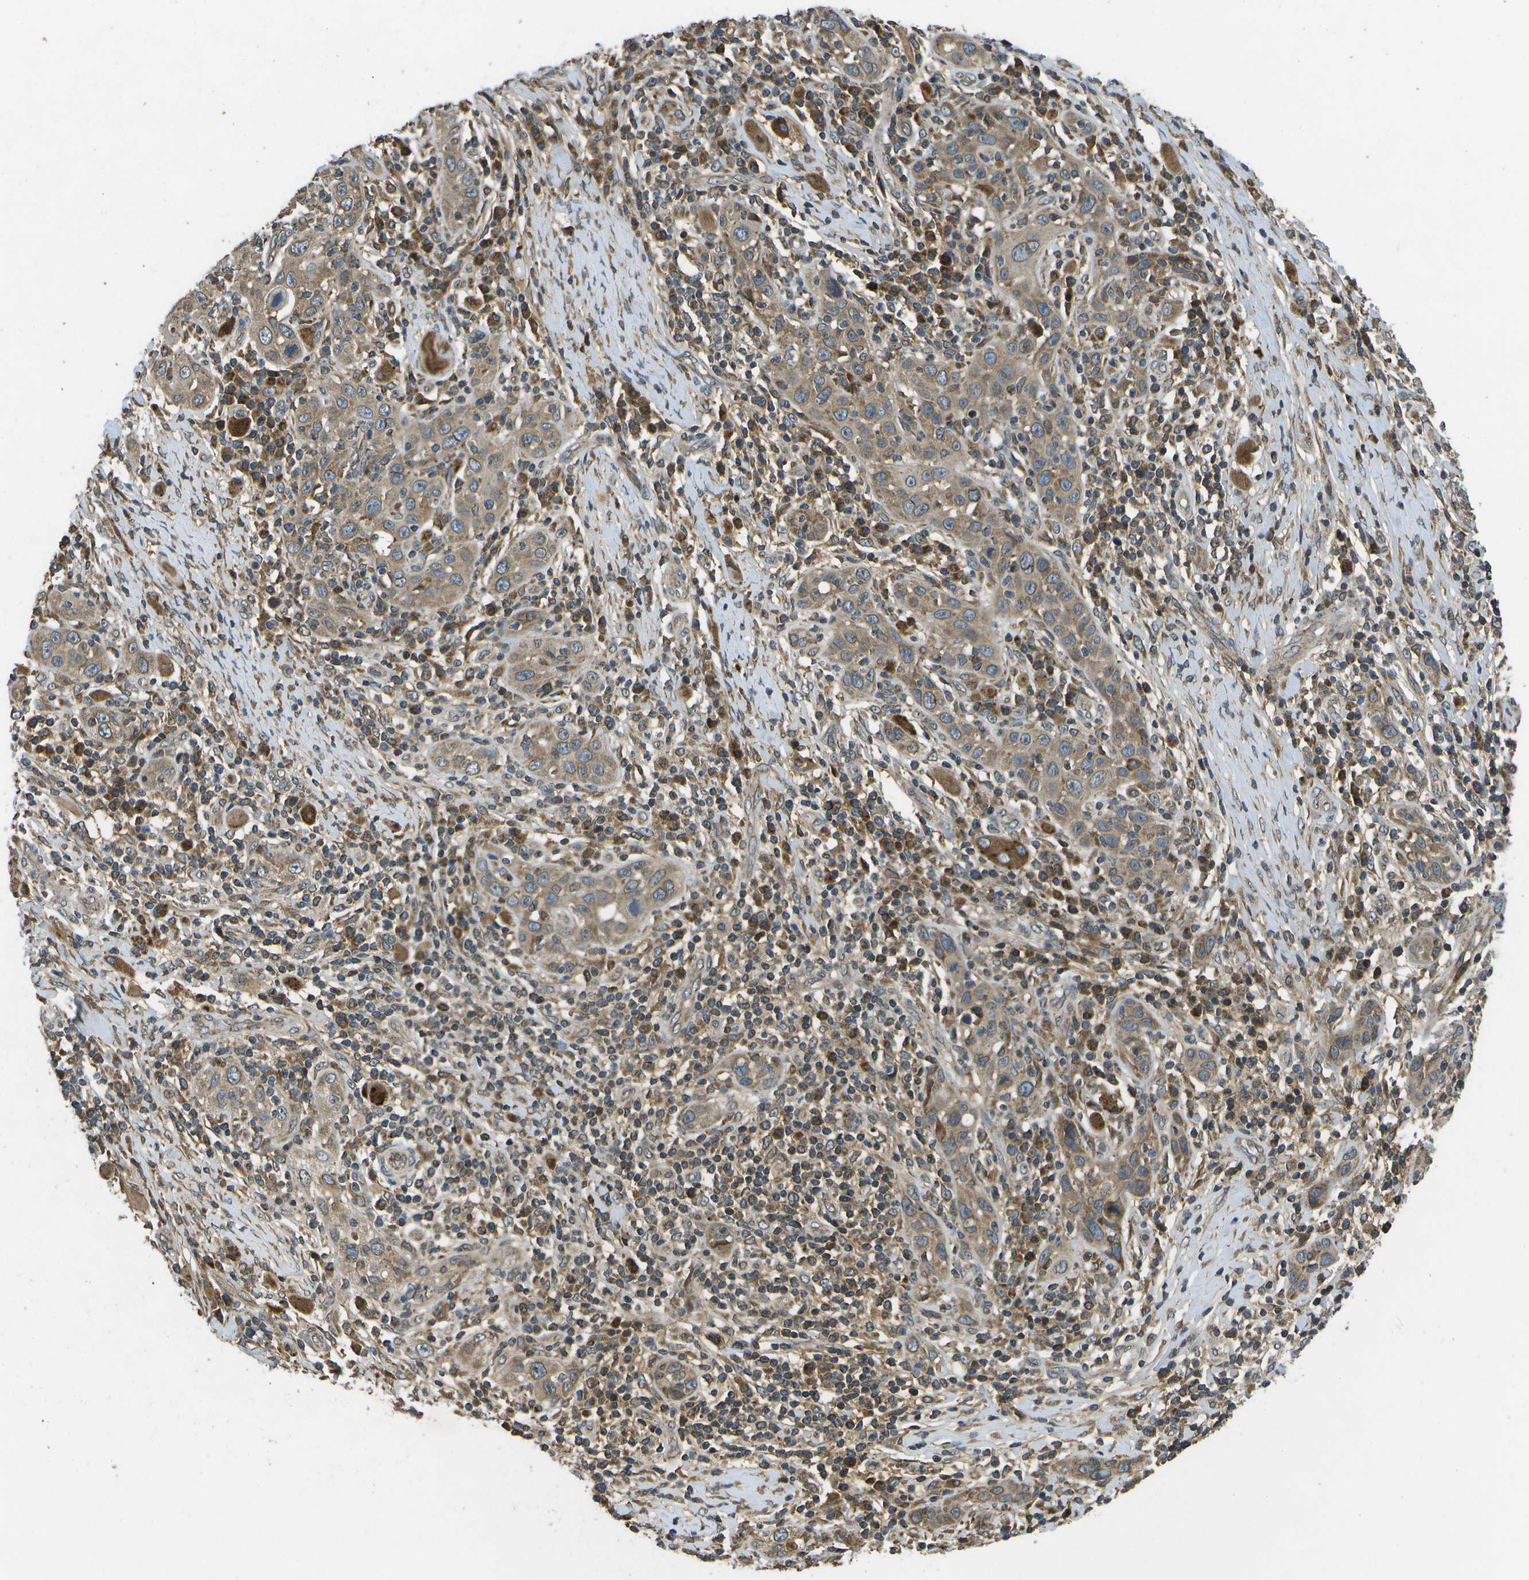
{"staining": {"intensity": "weak", "quantity": ">75%", "location": "cytoplasmic/membranous"}, "tissue": "skin cancer", "cell_type": "Tumor cells", "image_type": "cancer", "snomed": [{"axis": "morphology", "description": "Squamous cell carcinoma, NOS"}, {"axis": "topography", "description": "Skin"}], "caption": "An IHC image of tumor tissue is shown. Protein staining in brown highlights weak cytoplasmic/membranous positivity in skin cancer (squamous cell carcinoma) within tumor cells. (DAB (3,3'-diaminobenzidine) IHC with brightfield microscopy, high magnification).", "gene": "HFE", "patient": {"sex": "female", "age": 88}}